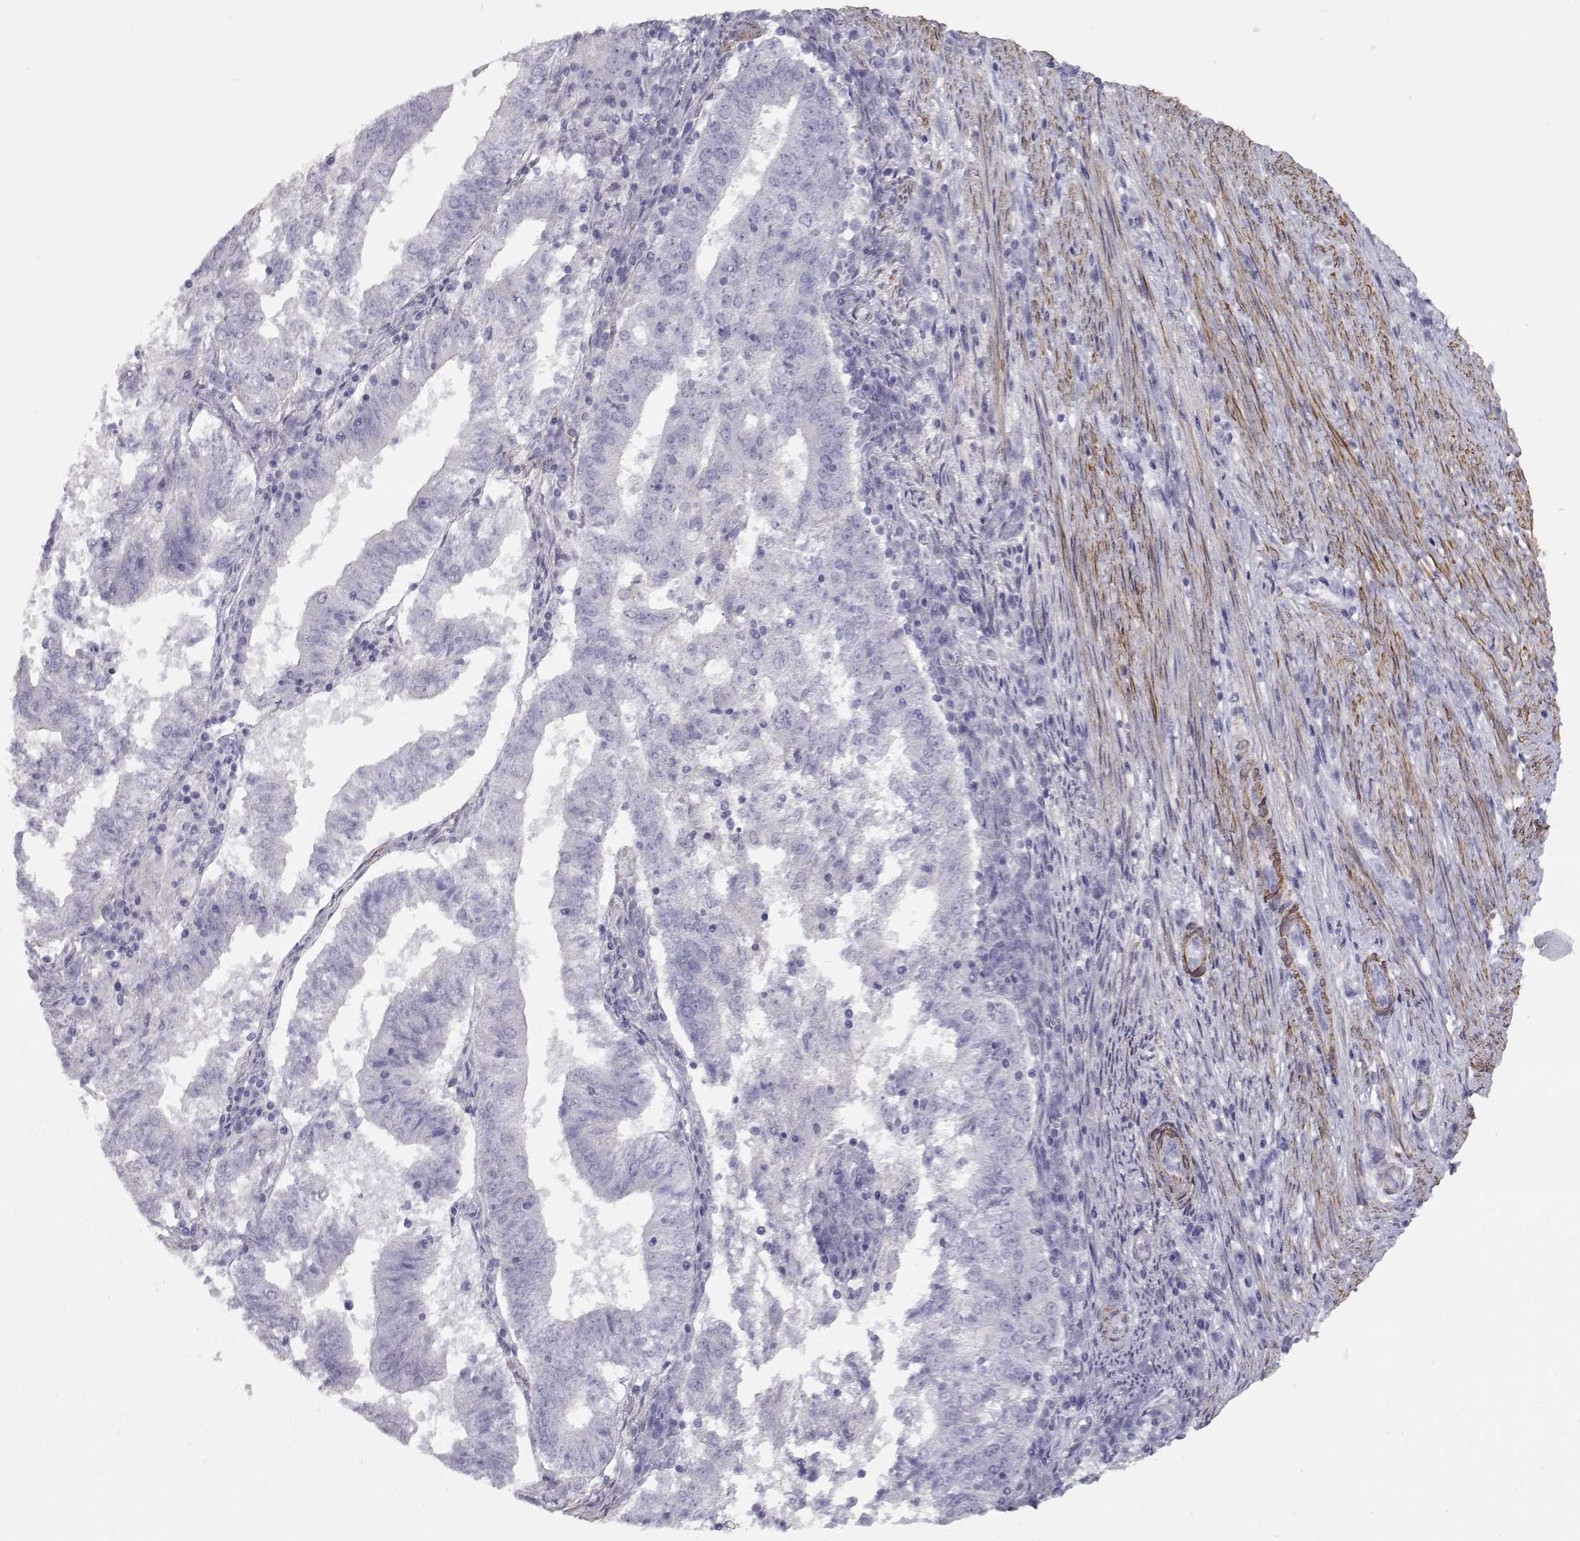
{"staining": {"intensity": "negative", "quantity": "none", "location": "none"}, "tissue": "endometrial cancer", "cell_type": "Tumor cells", "image_type": "cancer", "snomed": [{"axis": "morphology", "description": "Adenocarcinoma, NOS"}, {"axis": "topography", "description": "Endometrium"}], "caption": "An image of endometrial adenocarcinoma stained for a protein exhibits no brown staining in tumor cells.", "gene": "SLITRK3", "patient": {"sex": "female", "age": 82}}